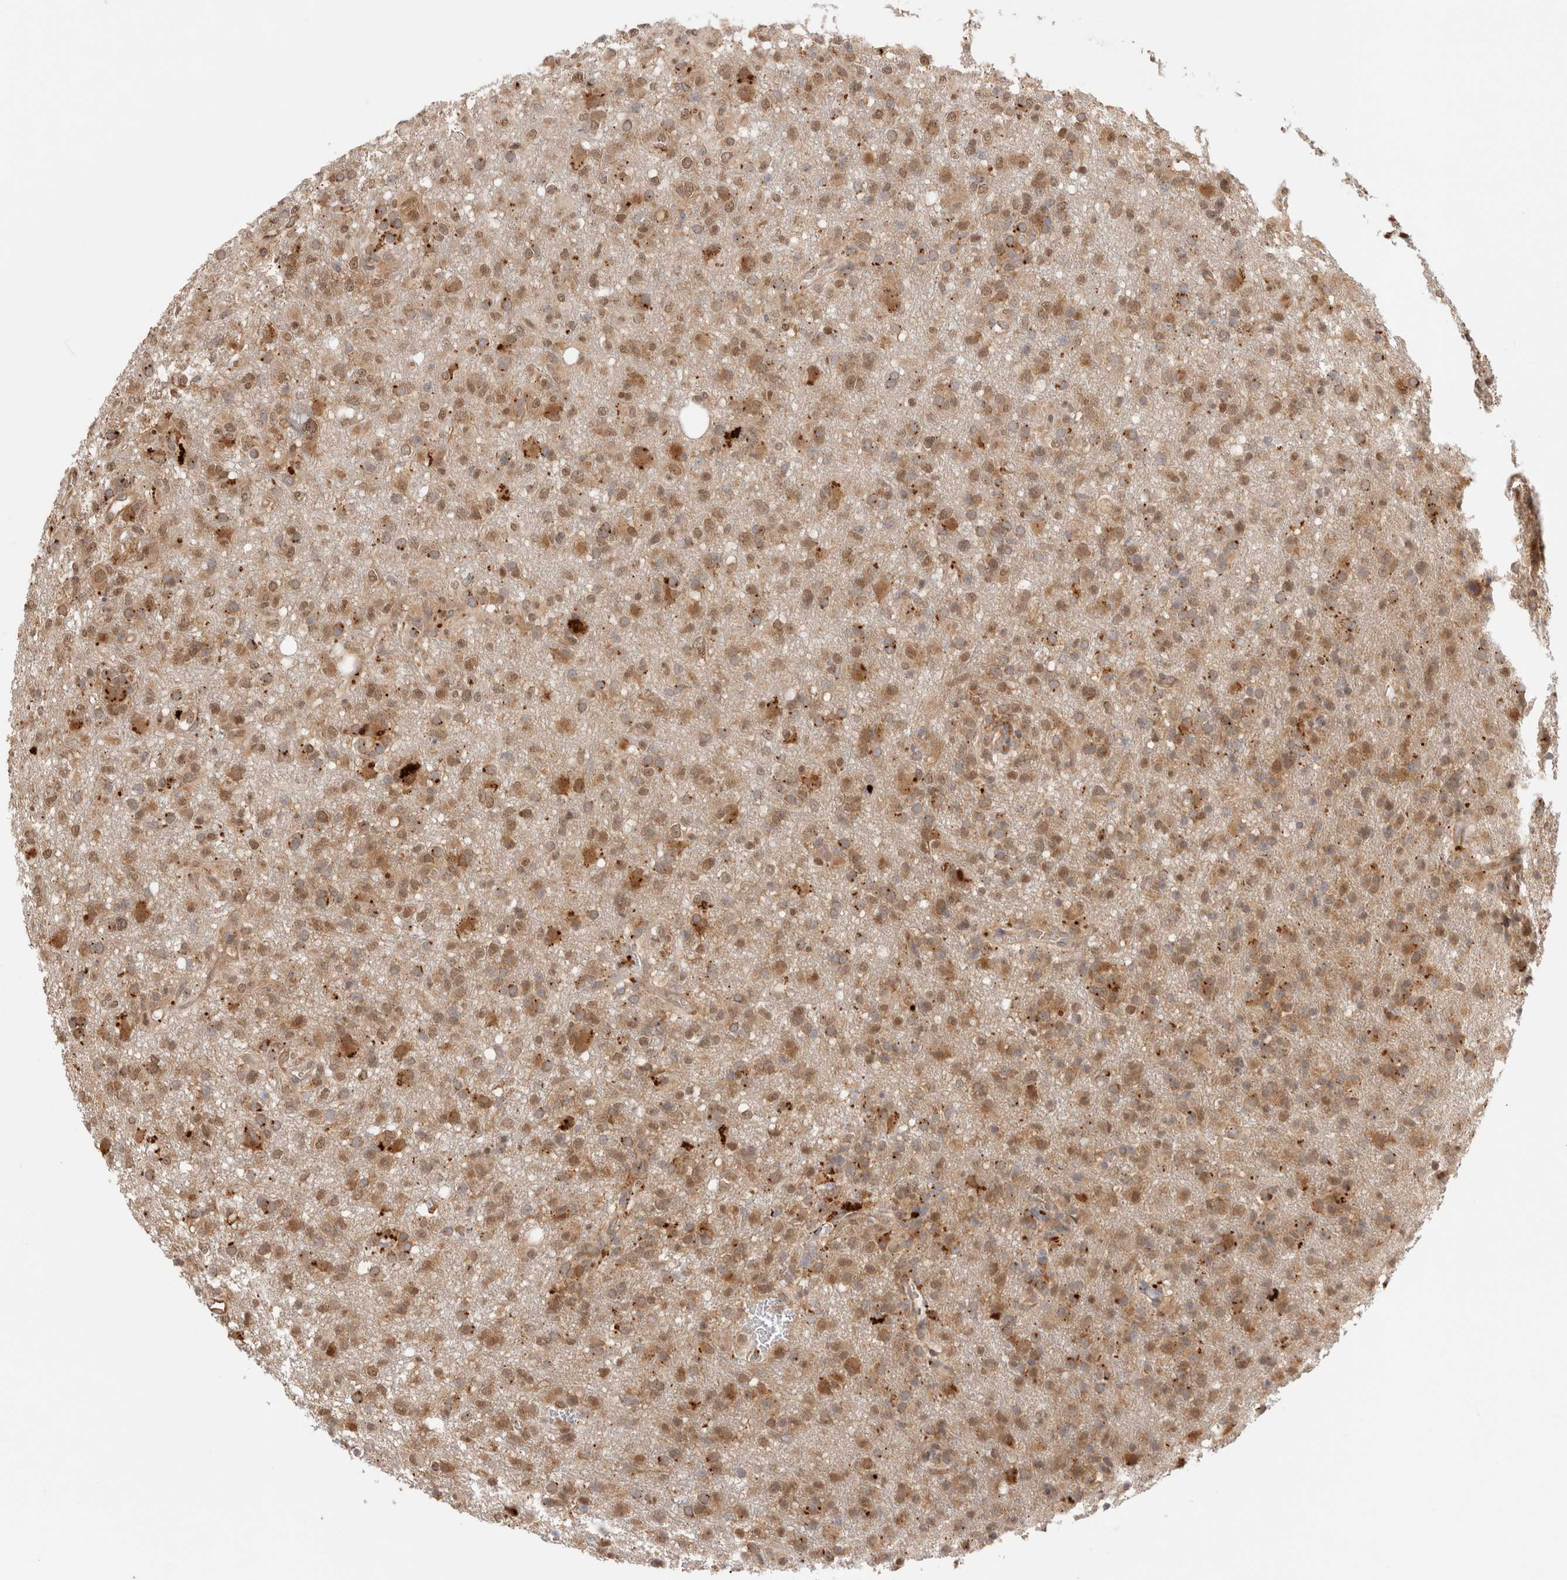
{"staining": {"intensity": "weak", "quantity": "25%-75%", "location": "cytoplasmic/membranous,nuclear"}, "tissue": "glioma", "cell_type": "Tumor cells", "image_type": "cancer", "snomed": [{"axis": "morphology", "description": "Glioma, malignant, High grade"}, {"axis": "topography", "description": "Brain"}], "caption": "Protein expression analysis of human glioma reveals weak cytoplasmic/membranous and nuclear staining in about 25%-75% of tumor cells. (Brightfield microscopy of DAB IHC at high magnification).", "gene": "ACTL9", "patient": {"sex": "female", "age": 57}}